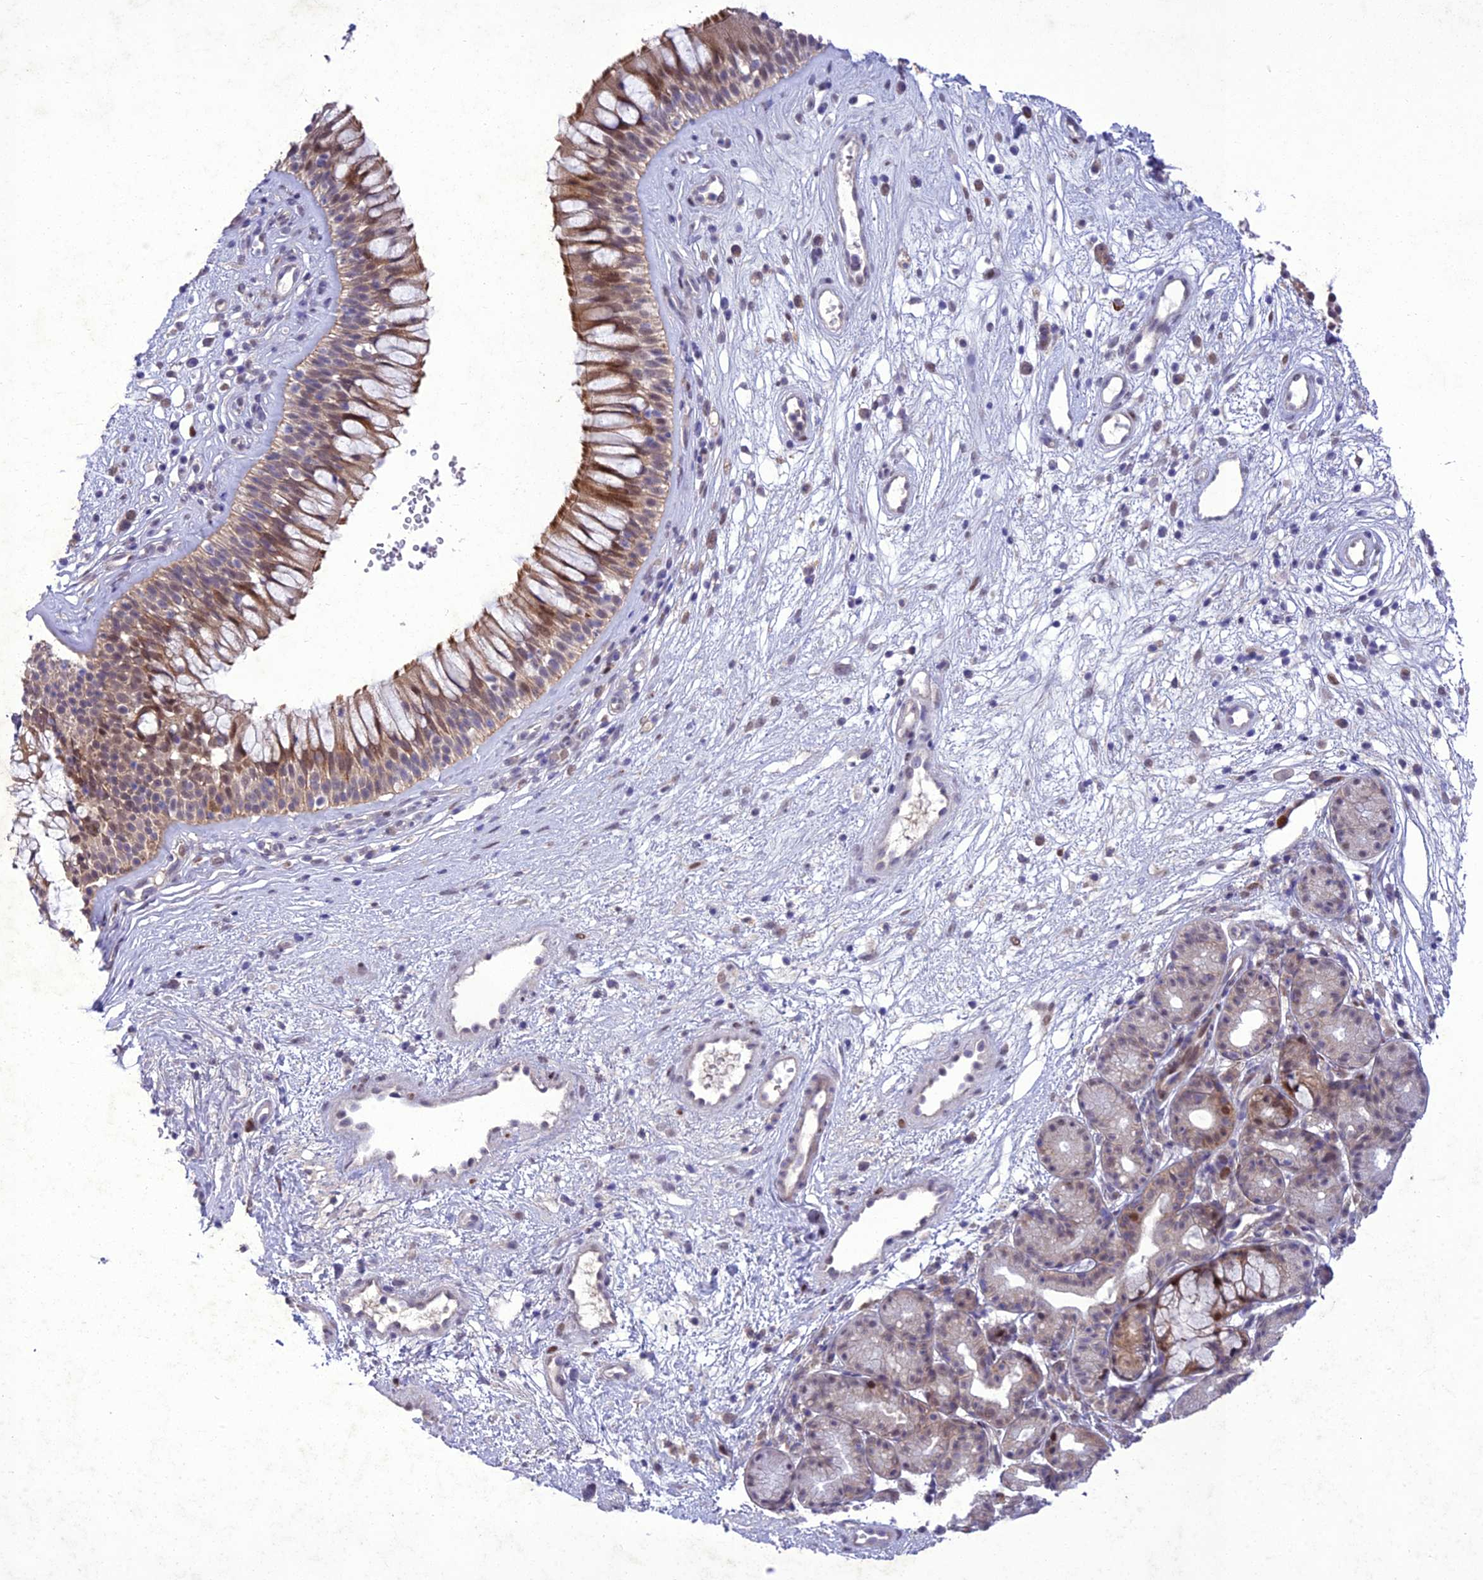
{"staining": {"intensity": "moderate", "quantity": ">75%", "location": "cytoplasmic/membranous"}, "tissue": "nasopharynx", "cell_type": "Respiratory epithelial cells", "image_type": "normal", "snomed": [{"axis": "morphology", "description": "Normal tissue, NOS"}, {"axis": "topography", "description": "Nasopharynx"}], "caption": "IHC image of normal nasopharynx: human nasopharynx stained using IHC displays medium levels of moderate protein expression localized specifically in the cytoplasmic/membranous of respiratory epithelial cells, appearing as a cytoplasmic/membranous brown color.", "gene": "ANKRD52", "patient": {"sex": "male", "age": 32}}